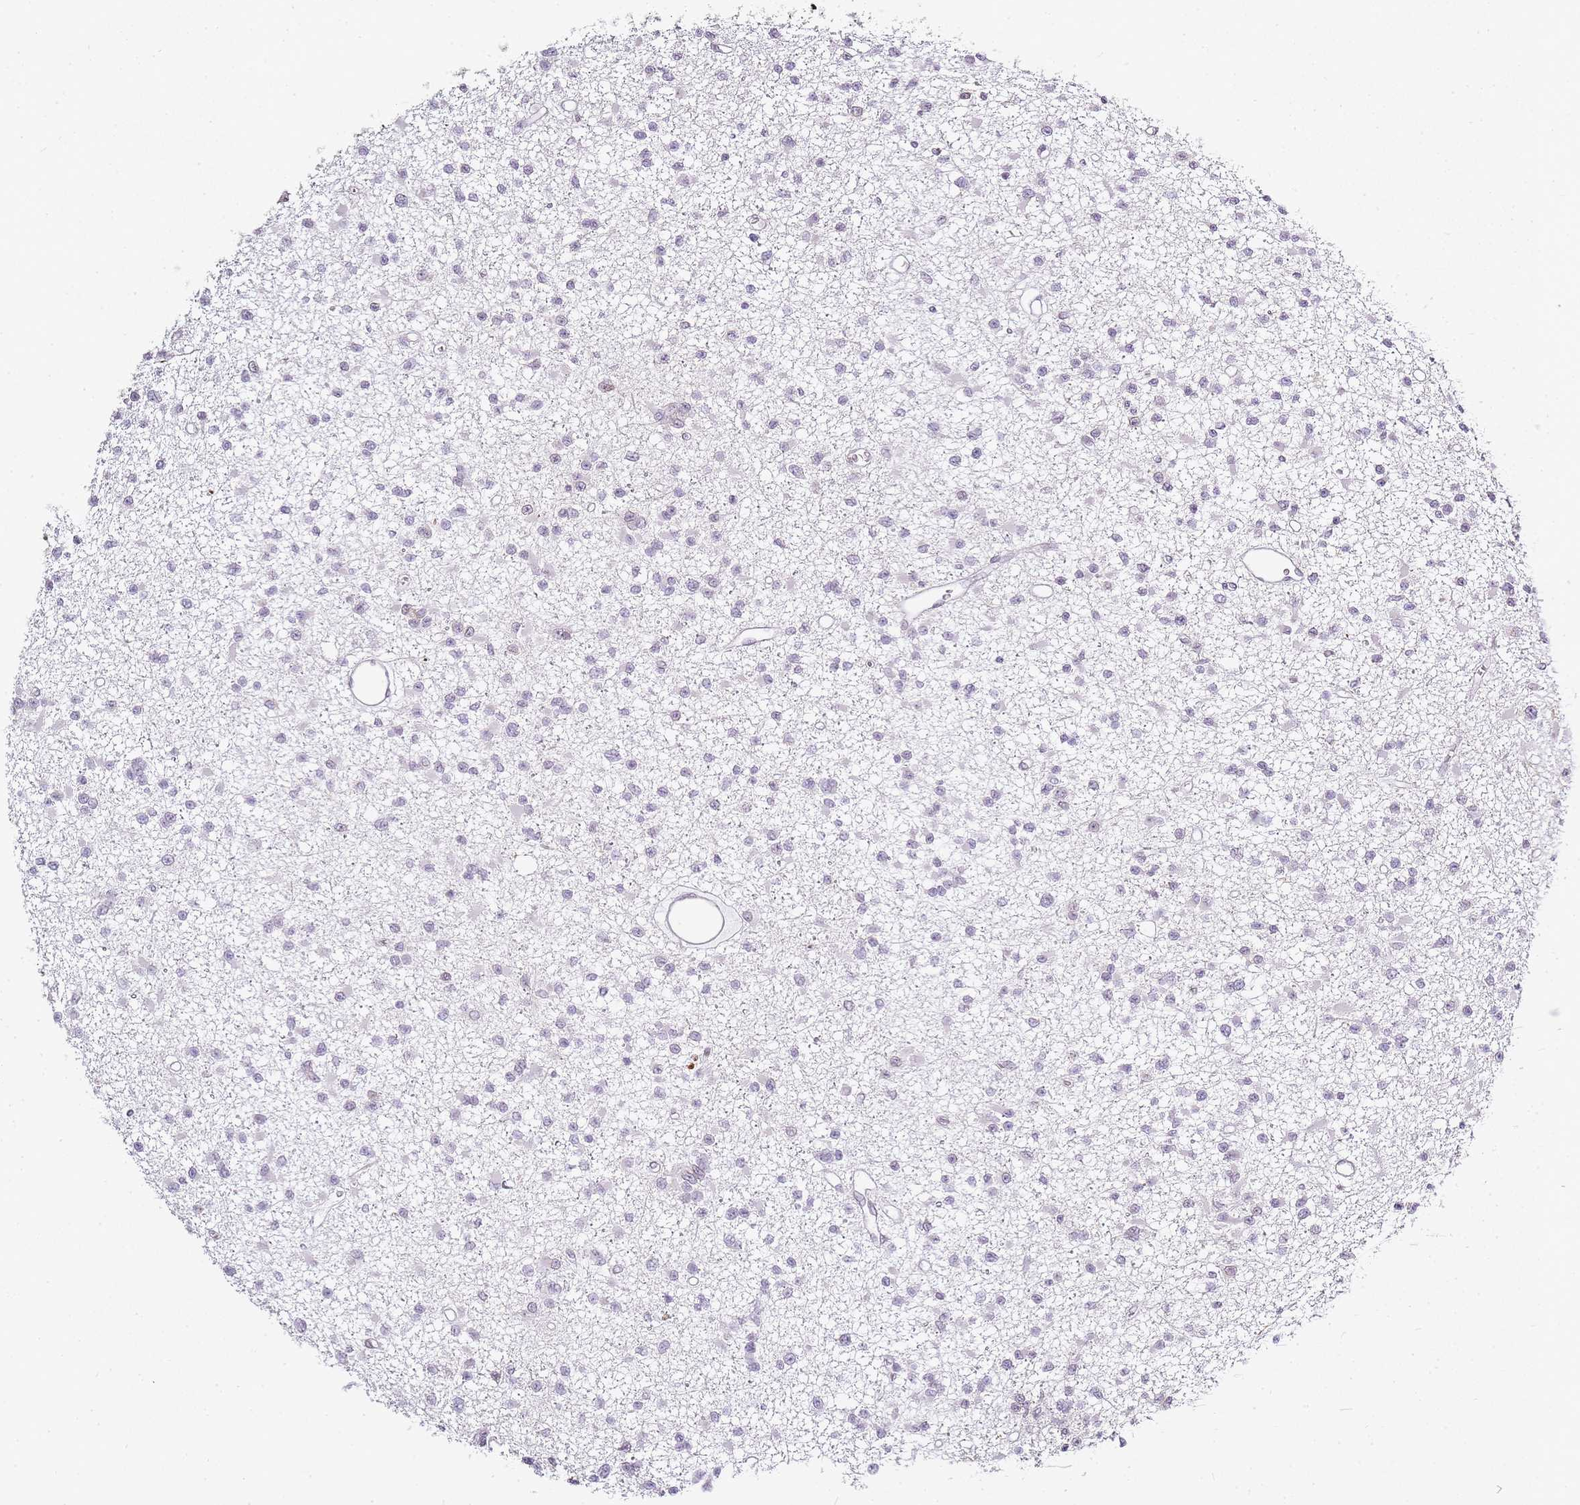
{"staining": {"intensity": "negative", "quantity": "none", "location": "none"}, "tissue": "glioma", "cell_type": "Tumor cells", "image_type": "cancer", "snomed": [{"axis": "morphology", "description": "Glioma, malignant, Low grade"}, {"axis": "topography", "description": "Brain"}], "caption": "Tumor cells are negative for brown protein staining in malignant glioma (low-grade). (DAB (3,3'-diaminobenzidine) immunohistochemistry (IHC), high magnification).", "gene": "JAKMIP1", "patient": {"sex": "female", "age": 22}}